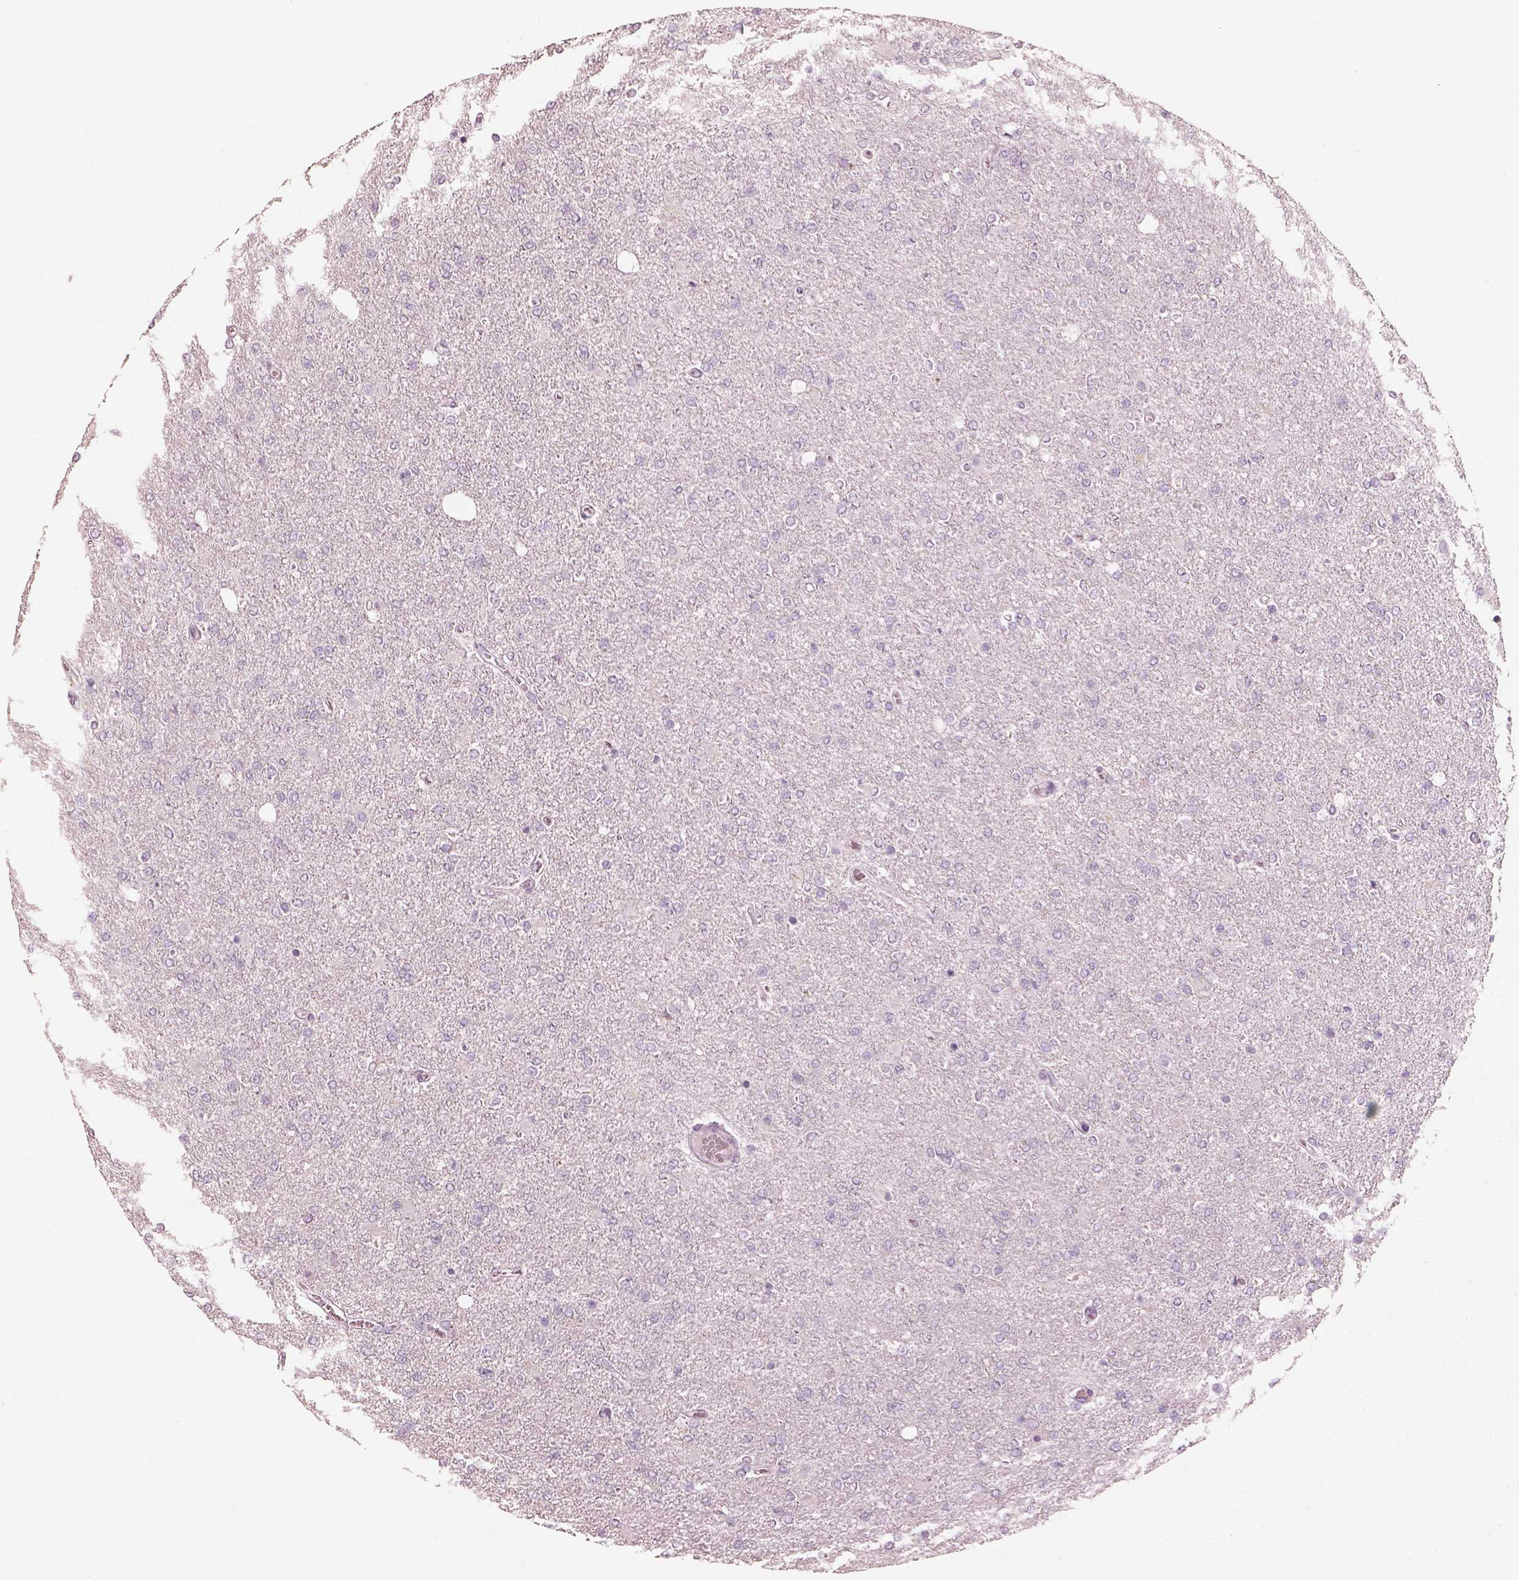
{"staining": {"intensity": "negative", "quantity": "none", "location": "none"}, "tissue": "glioma", "cell_type": "Tumor cells", "image_type": "cancer", "snomed": [{"axis": "morphology", "description": "Glioma, malignant, High grade"}, {"axis": "topography", "description": "Cerebral cortex"}], "caption": "The immunohistochemistry (IHC) image has no significant positivity in tumor cells of glioma tissue.", "gene": "R3HDML", "patient": {"sex": "male", "age": 70}}